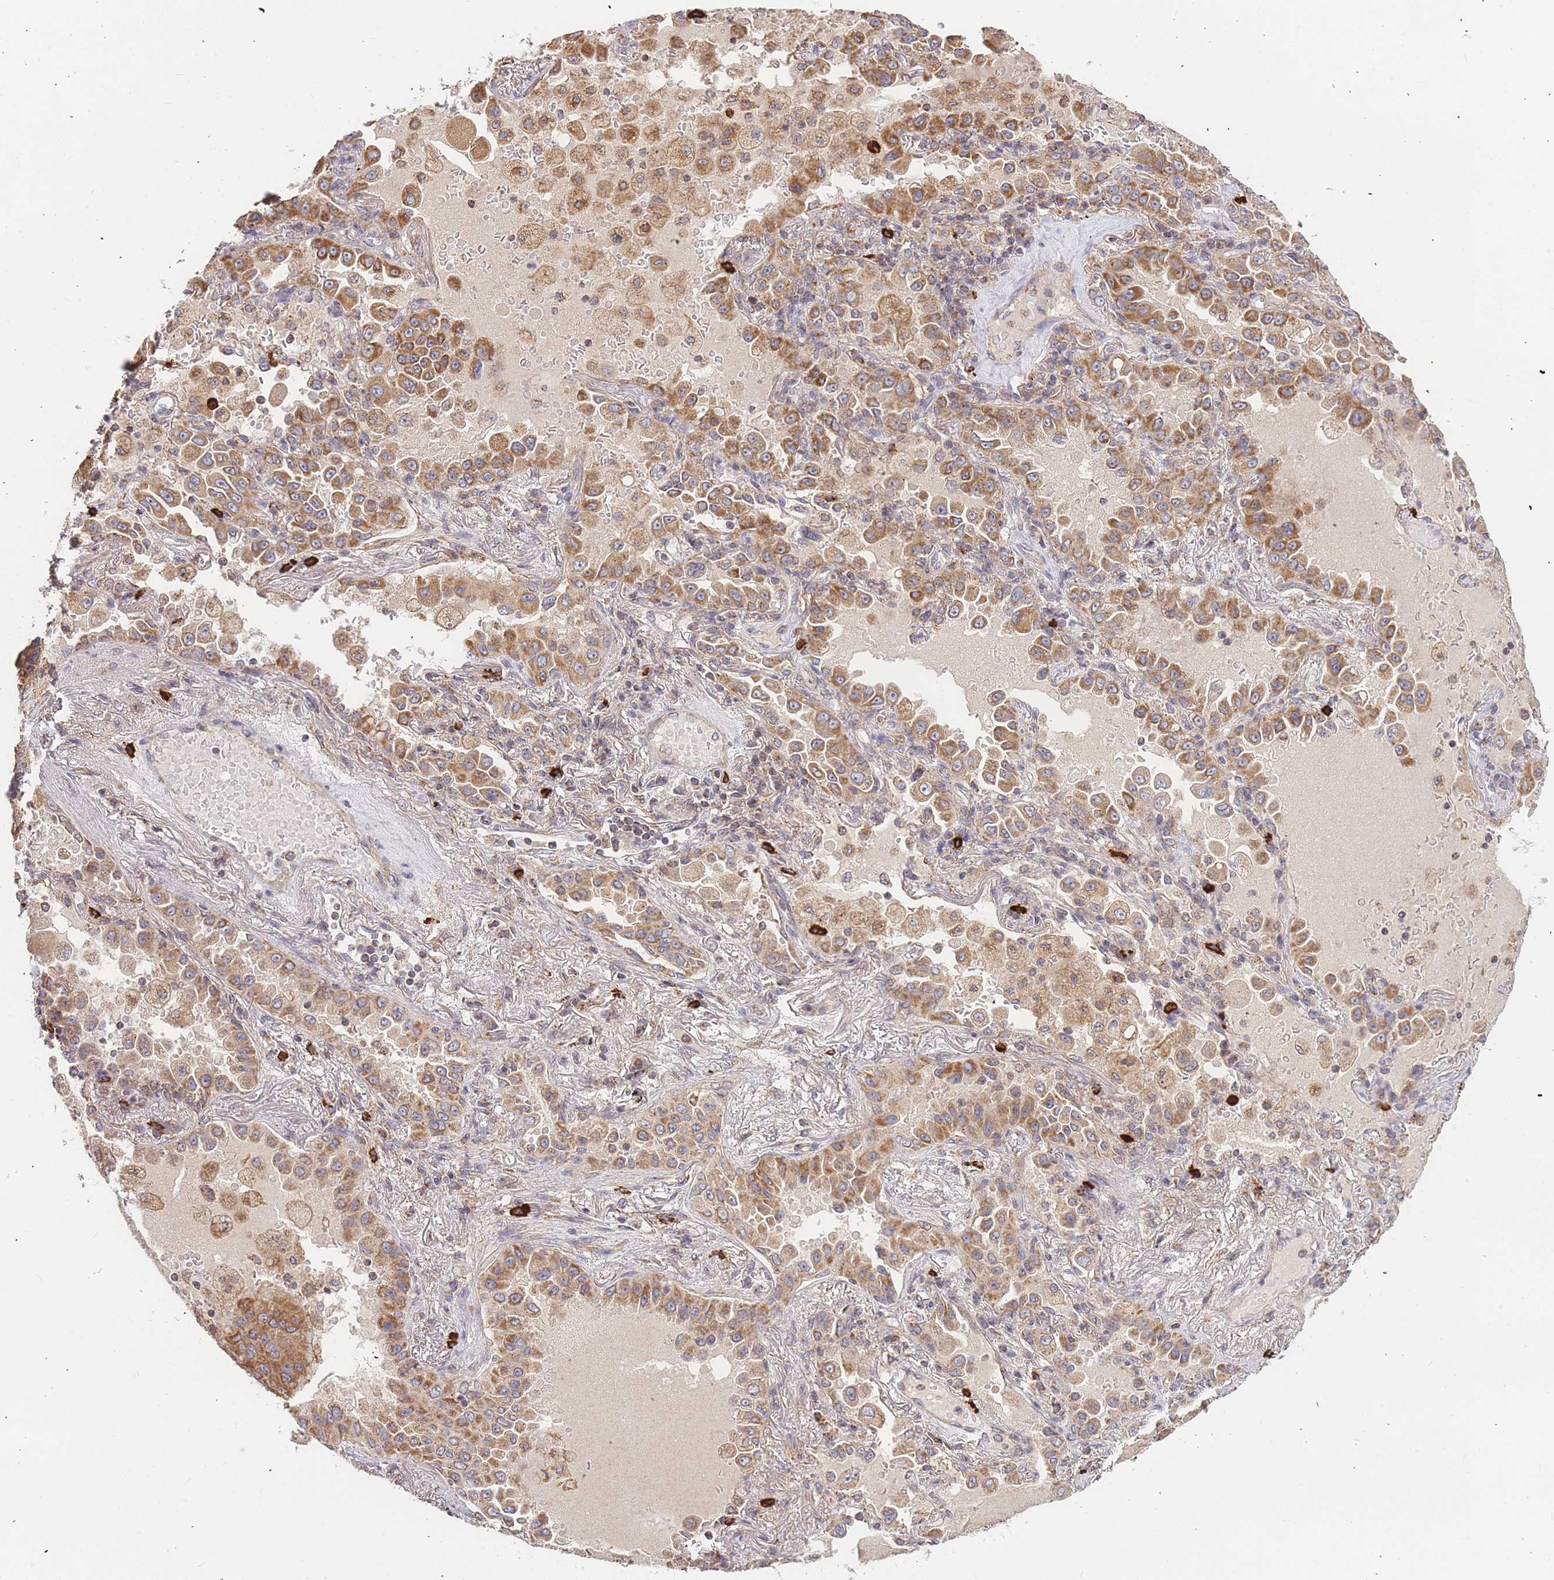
{"staining": {"intensity": "moderate", "quantity": ">75%", "location": "cytoplasmic/membranous"}, "tissue": "lung cancer", "cell_type": "Tumor cells", "image_type": "cancer", "snomed": [{"axis": "morphology", "description": "Squamous cell carcinoma, NOS"}, {"axis": "topography", "description": "Lung"}], "caption": "Immunohistochemical staining of lung cancer (squamous cell carcinoma) demonstrates medium levels of moderate cytoplasmic/membranous protein staining in about >75% of tumor cells.", "gene": "ADCY9", "patient": {"sex": "male", "age": 74}}